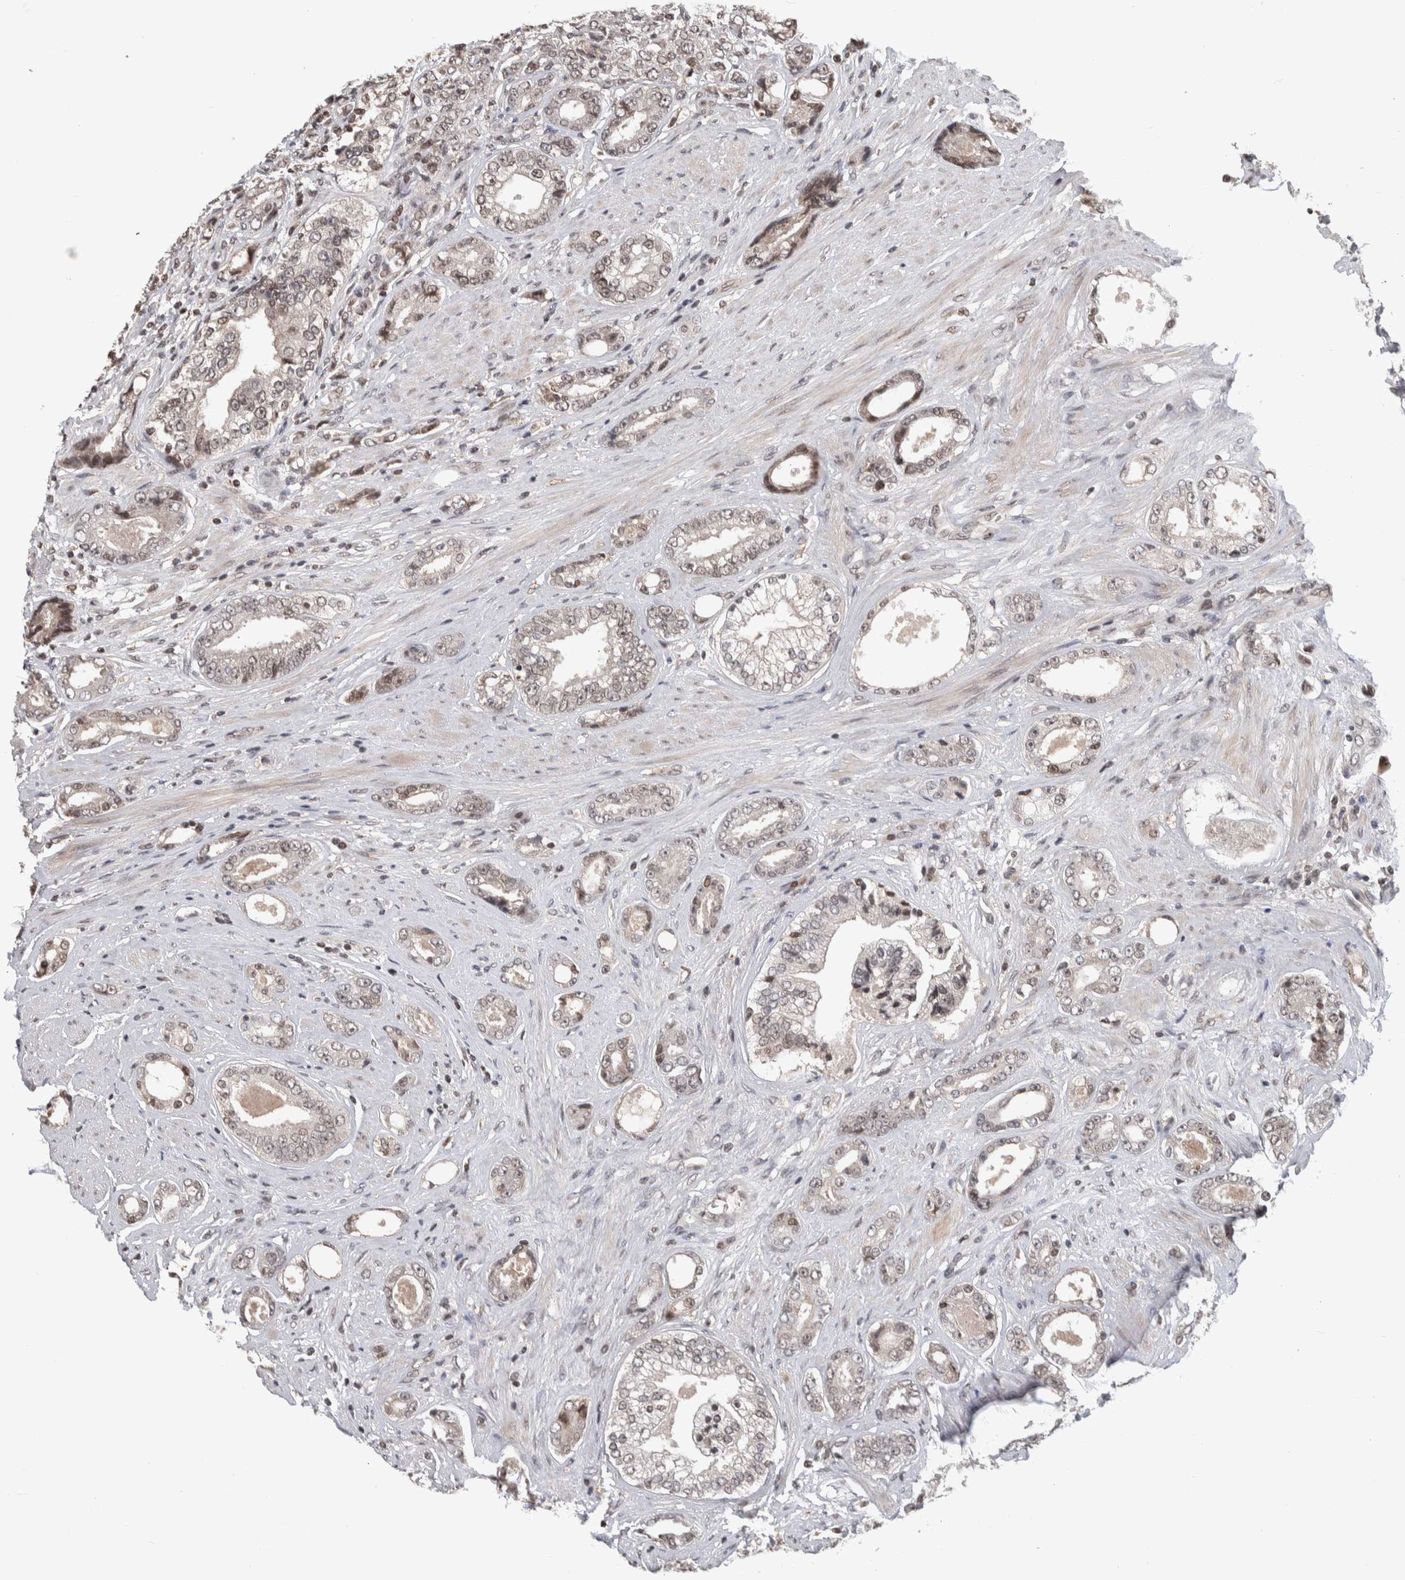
{"staining": {"intensity": "weak", "quantity": "25%-75%", "location": "nuclear"}, "tissue": "prostate cancer", "cell_type": "Tumor cells", "image_type": "cancer", "snomed": [{"axis": "morphology", "description": "Adenocarcinoma, High grade"}, {"axis": "topography", "description": "Prostate"}], "caption": "High-grade adenocarcinoma (prostate) was stained to show a protein in brown. There is low levels of weak nuclear staining in about 25%-75% of tumor cells. (DAB IHC, brown staining for protein, blue staining for nuclei).", "gene": "ZSCAN21", "patient": {"sex": "male", "age": 61}}